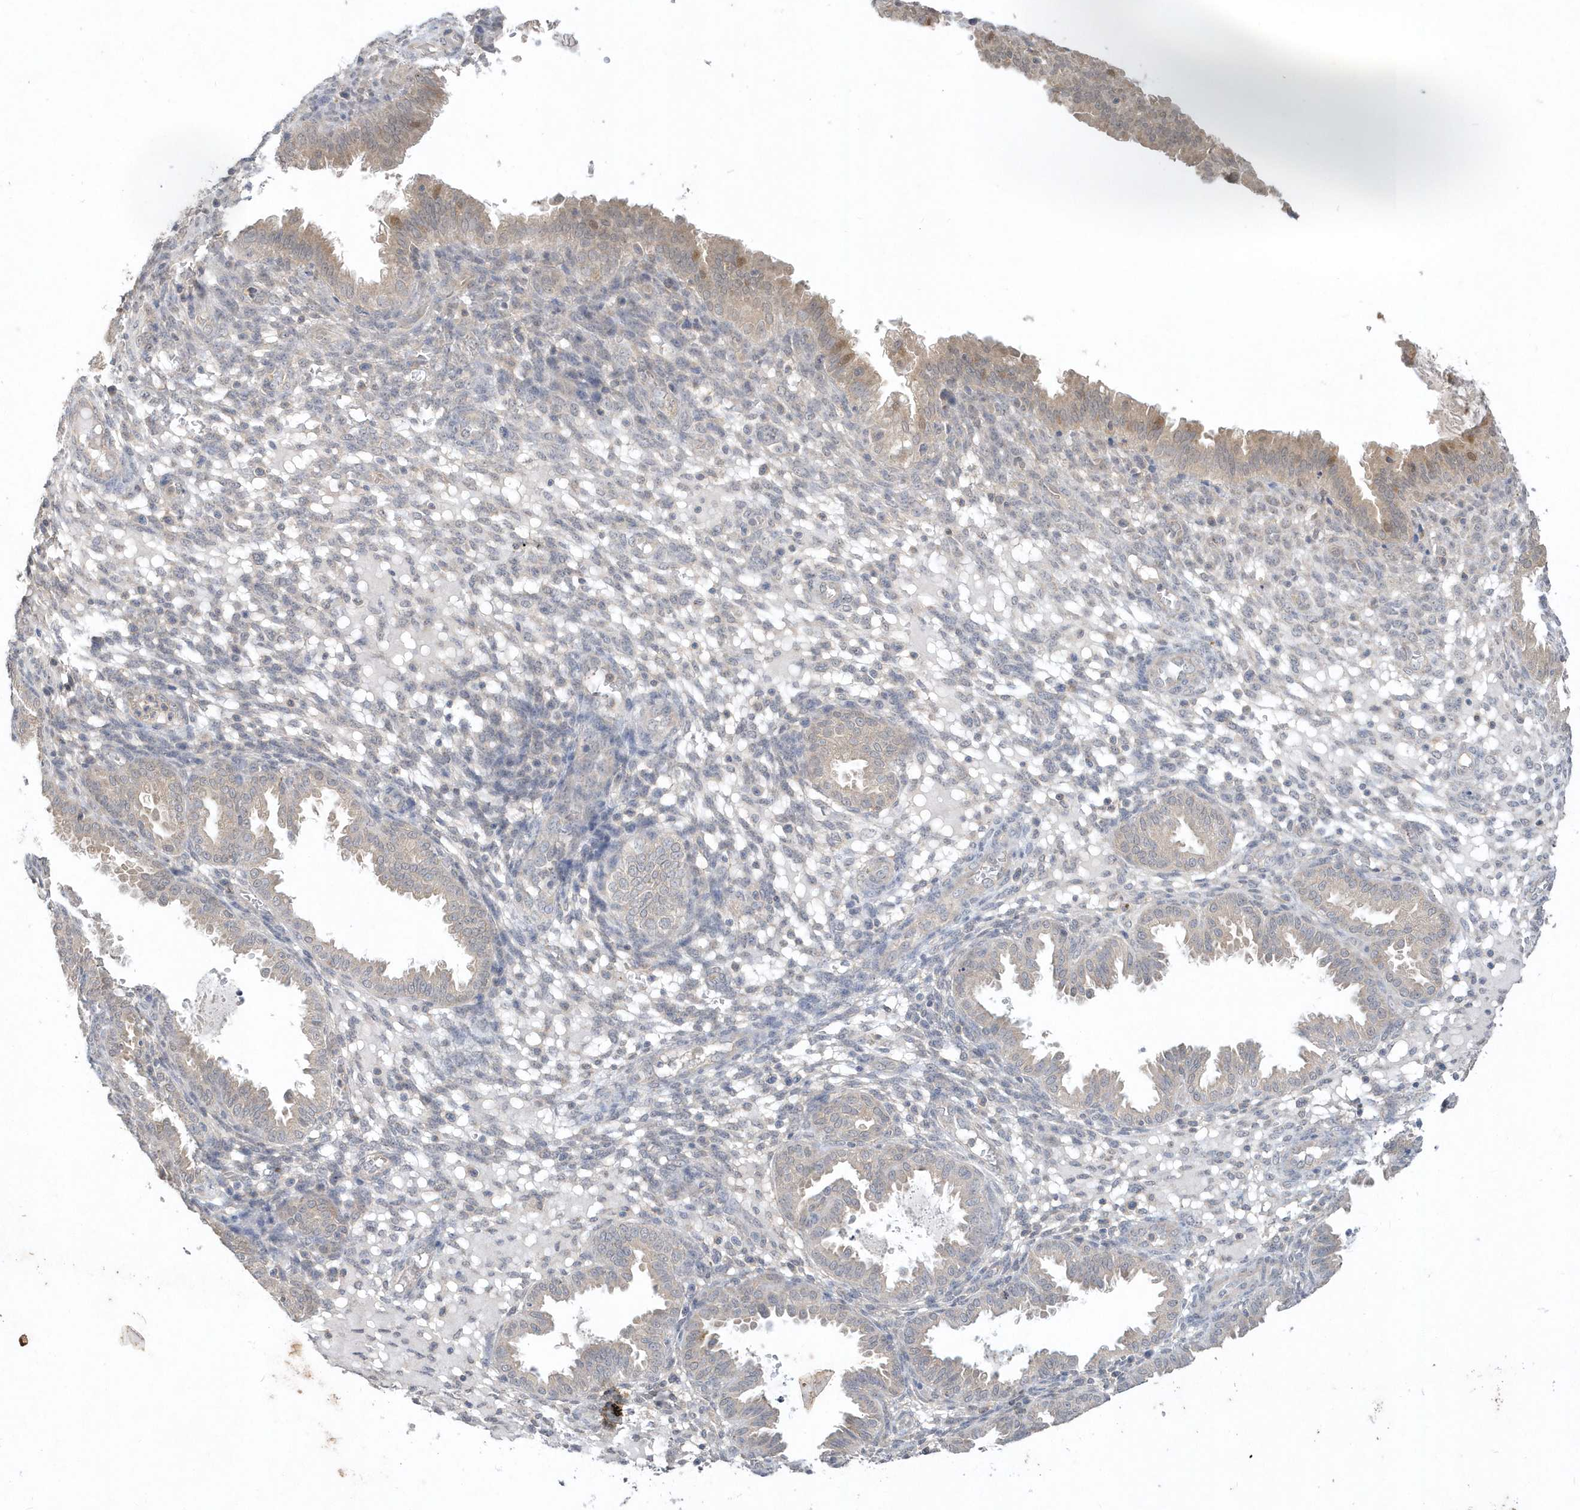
{"staining": {"intensity": "weak", "quantity": "<25%", "location": "cytoplasmic/membranous"}, "tissue": "endometrium", "cell_type": "Cells in endometrial stroma", "image_type": "normal", "snomed": [{"axis": "morphology", "description": "Normal tissue, NOS"}, {"axis": "topography", "description": "Endometrium"}], "caption": "Immunohistochemistry of normal endometrium displays no expression in cells in endometrial stroma. The staining was performed using DAB to visualize the protein expression in brown, while the nuclei were stained in blue with hematoxylin (Magnification: 20x).", "gene": "AKR7A2", "patient": {"sex": "female", "age": 33}}